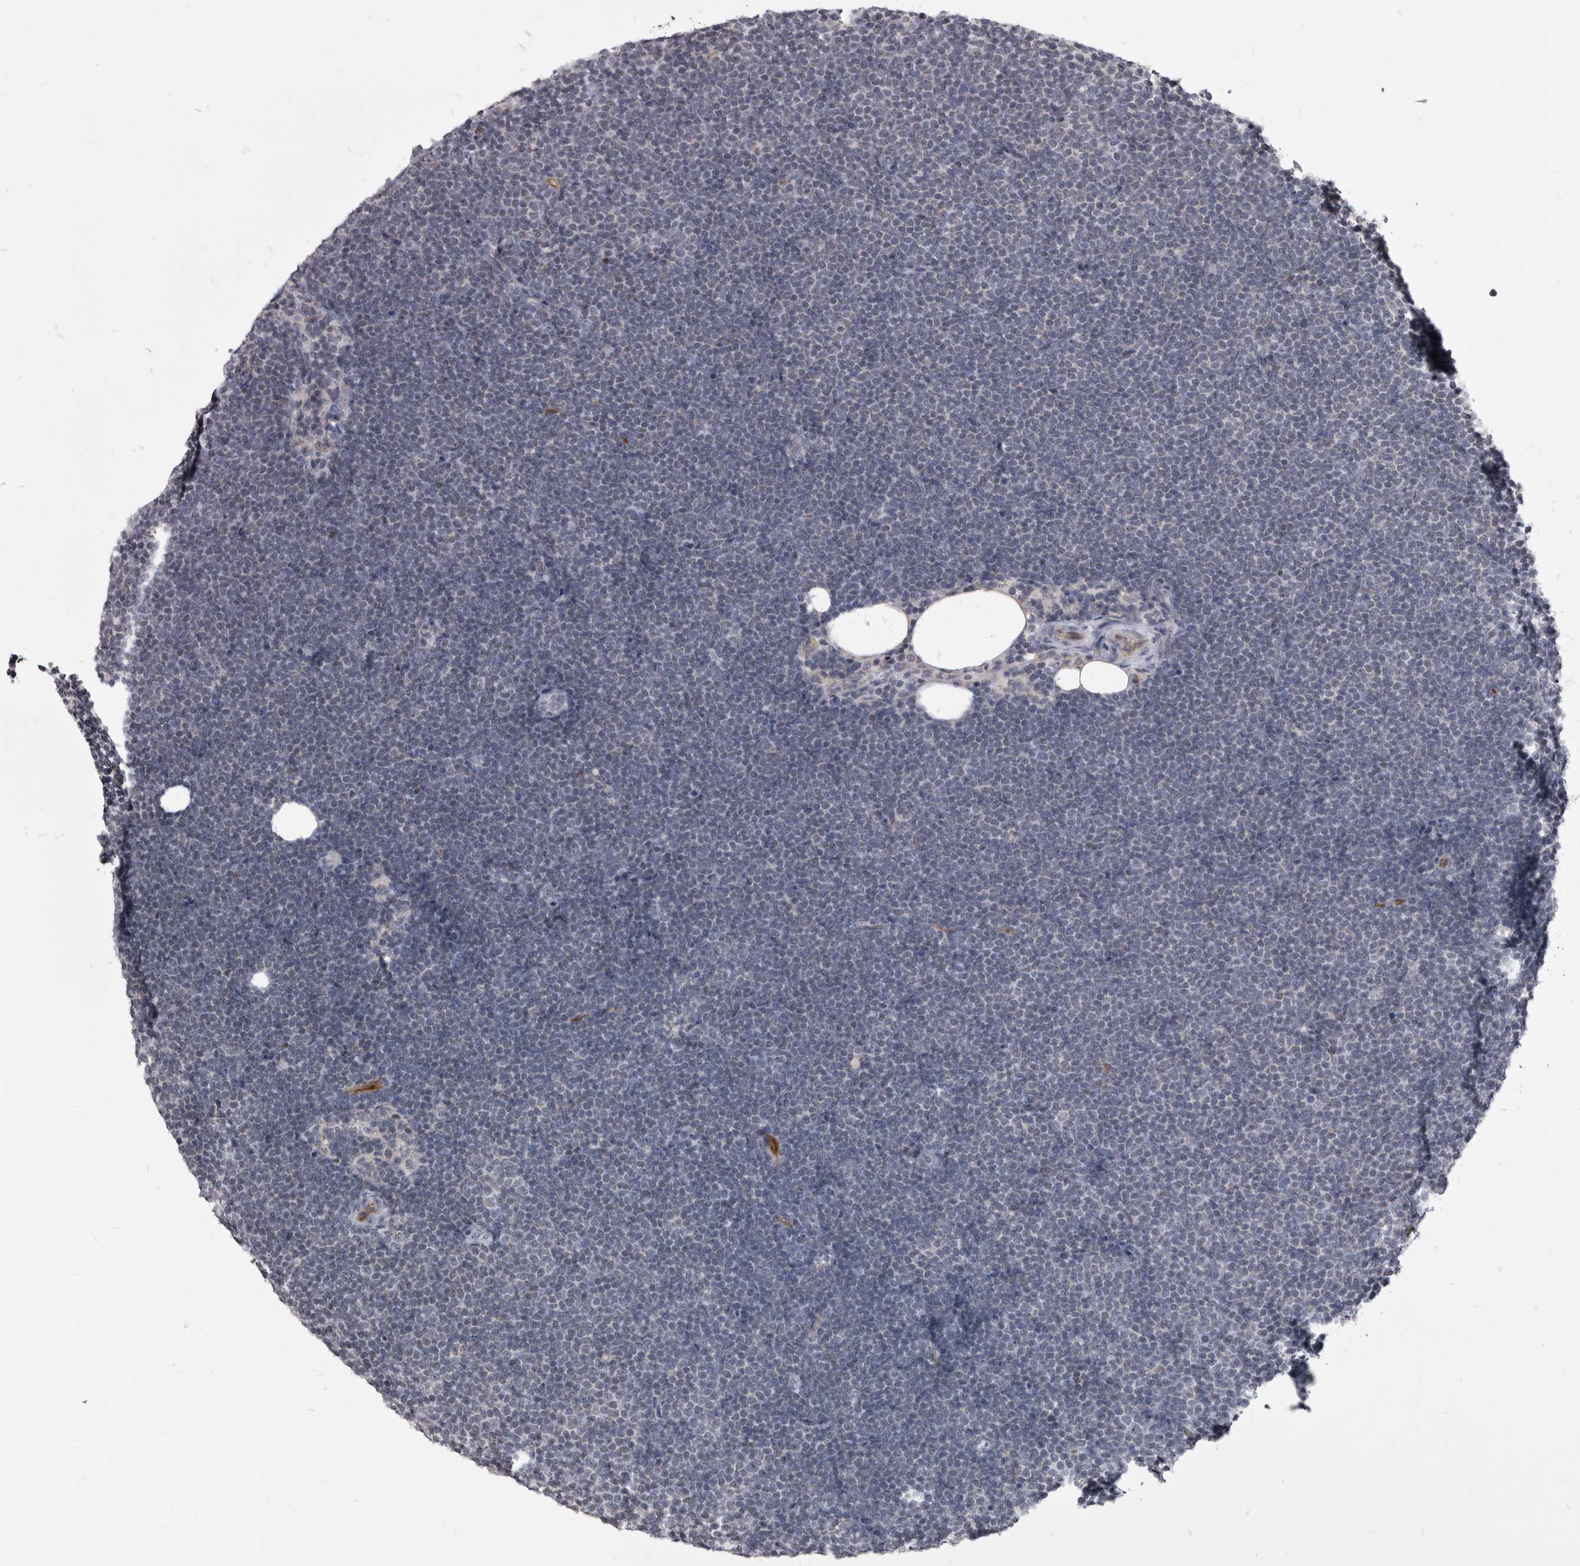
{"staining": {"intensity": "negative", "quantity": "none", "location": "none"}, "tissue": "lymphoma", "cell_type": "Tumor cells", "image_type": "cancer", "snomed": [{"axis": "morphology", "description": "Malignant lymphoma, non-Hodgkin's type, Low grade"}, {"axis": "topography", "description": "Lymph node"}], "caption": "This histopathology image is of lymphoma stained with immunohistochemistry to label a protein in brown with the nuclei are counter-stained blue. There is no expression in tumor cells.", "gene": "OPLAH", "patient": {"sex": "female", "age": 53}}